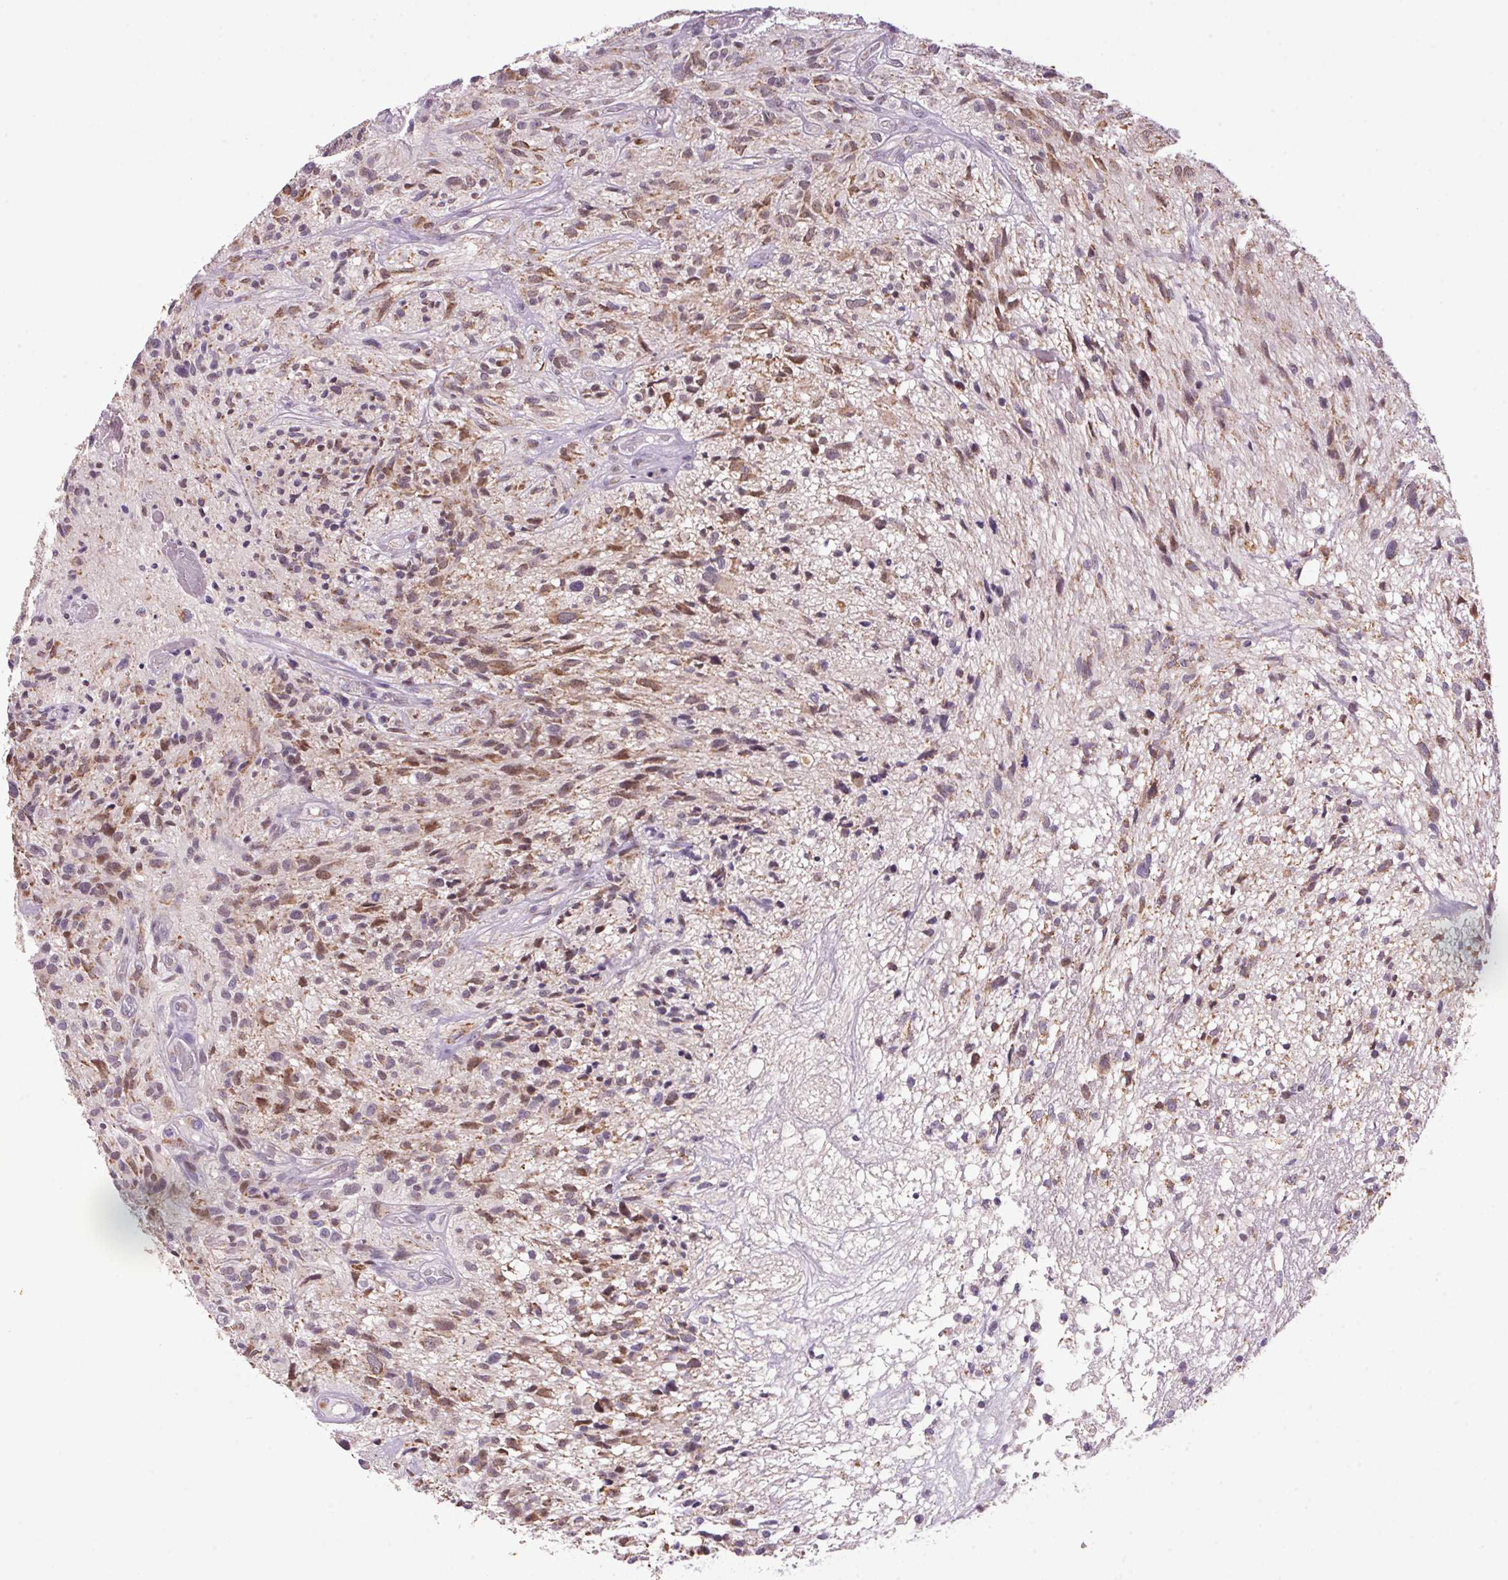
{"staining": {"intensity": "moderate", "quantity": "<25%", "location": "cytoplasmic/membranous,nuclear"}, "tissue": "glioma", "cell_type": "Tumor cells", "image_type": "cancer", "snomed": [{"axis": "morphology", "description": "Glioma, malignant, High grade"}, {"axis": "topography", "description": "Brain"}], "caption": "Human malignant glioma (high-grade) stained with a protein marker shows moderate staining in tumor cells.", "gene": "AKR1E2", "patient": {"sex": "male", "age": 75}}